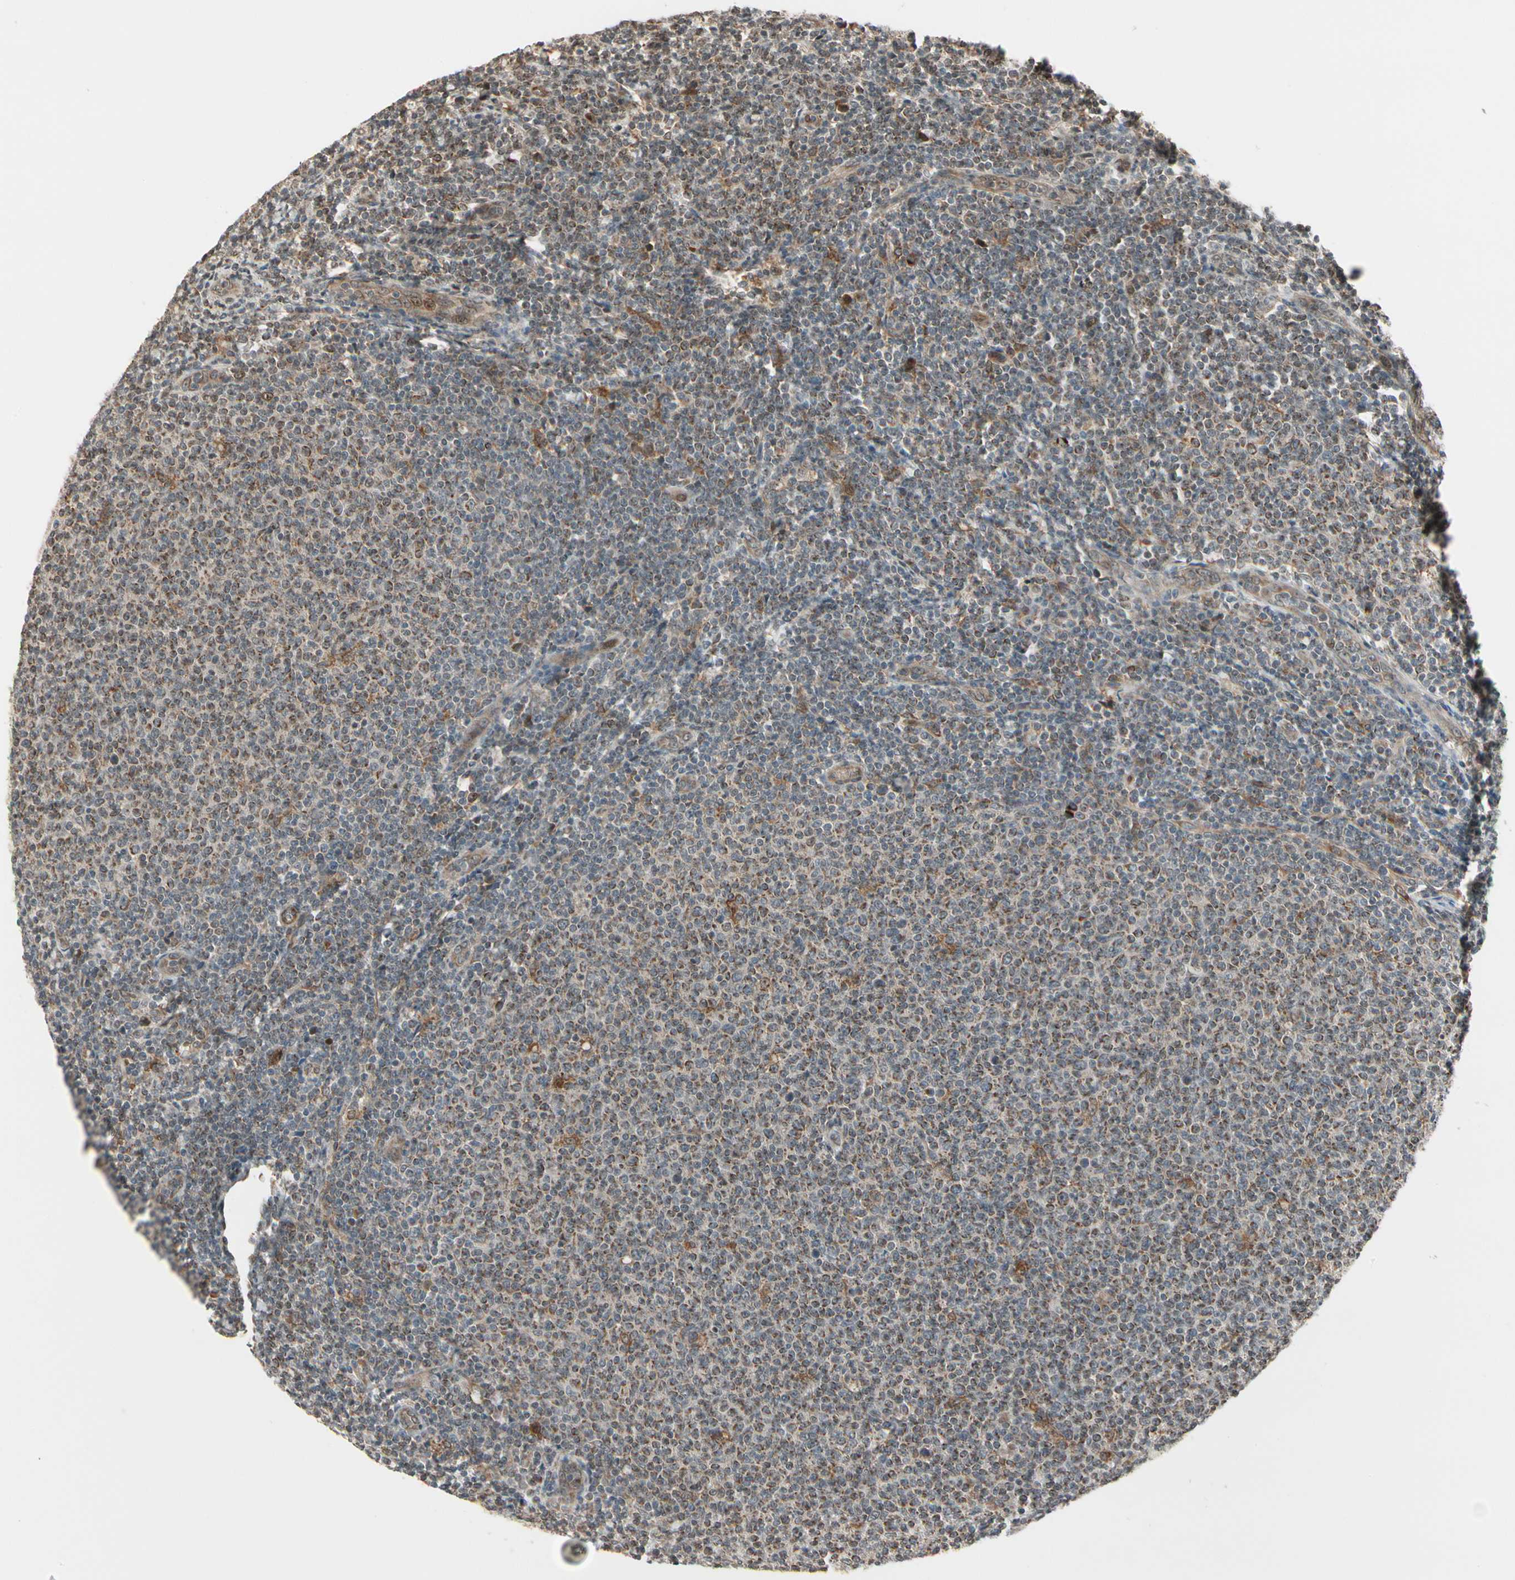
{"staining": {"intensity": "moderate", "quantity": "25%-75%", "location": "cytoplasmic/membranous"}, "tissue": "lymphoma", "cell_type": "Tumor cells", "image_type": "cancer", "snomed": [{"axis": "morphology", "description": "Malignant lymphoma, non-Hodgkin's type, Low grade"}, {"axis": "topography", "description": "Lymph node"}], "caption": "High-power microscopy captured an immunohistochemistry (IHC) image of lymphoma, revealing moderate cytoplasmic/membranous positivity in about 25%-75% of tumor cells. (brown staining indicates protein expression, while blue staining denotes nuclei).", "gene": "GLUL", "patient": {"sex": "male", "age": 66}}